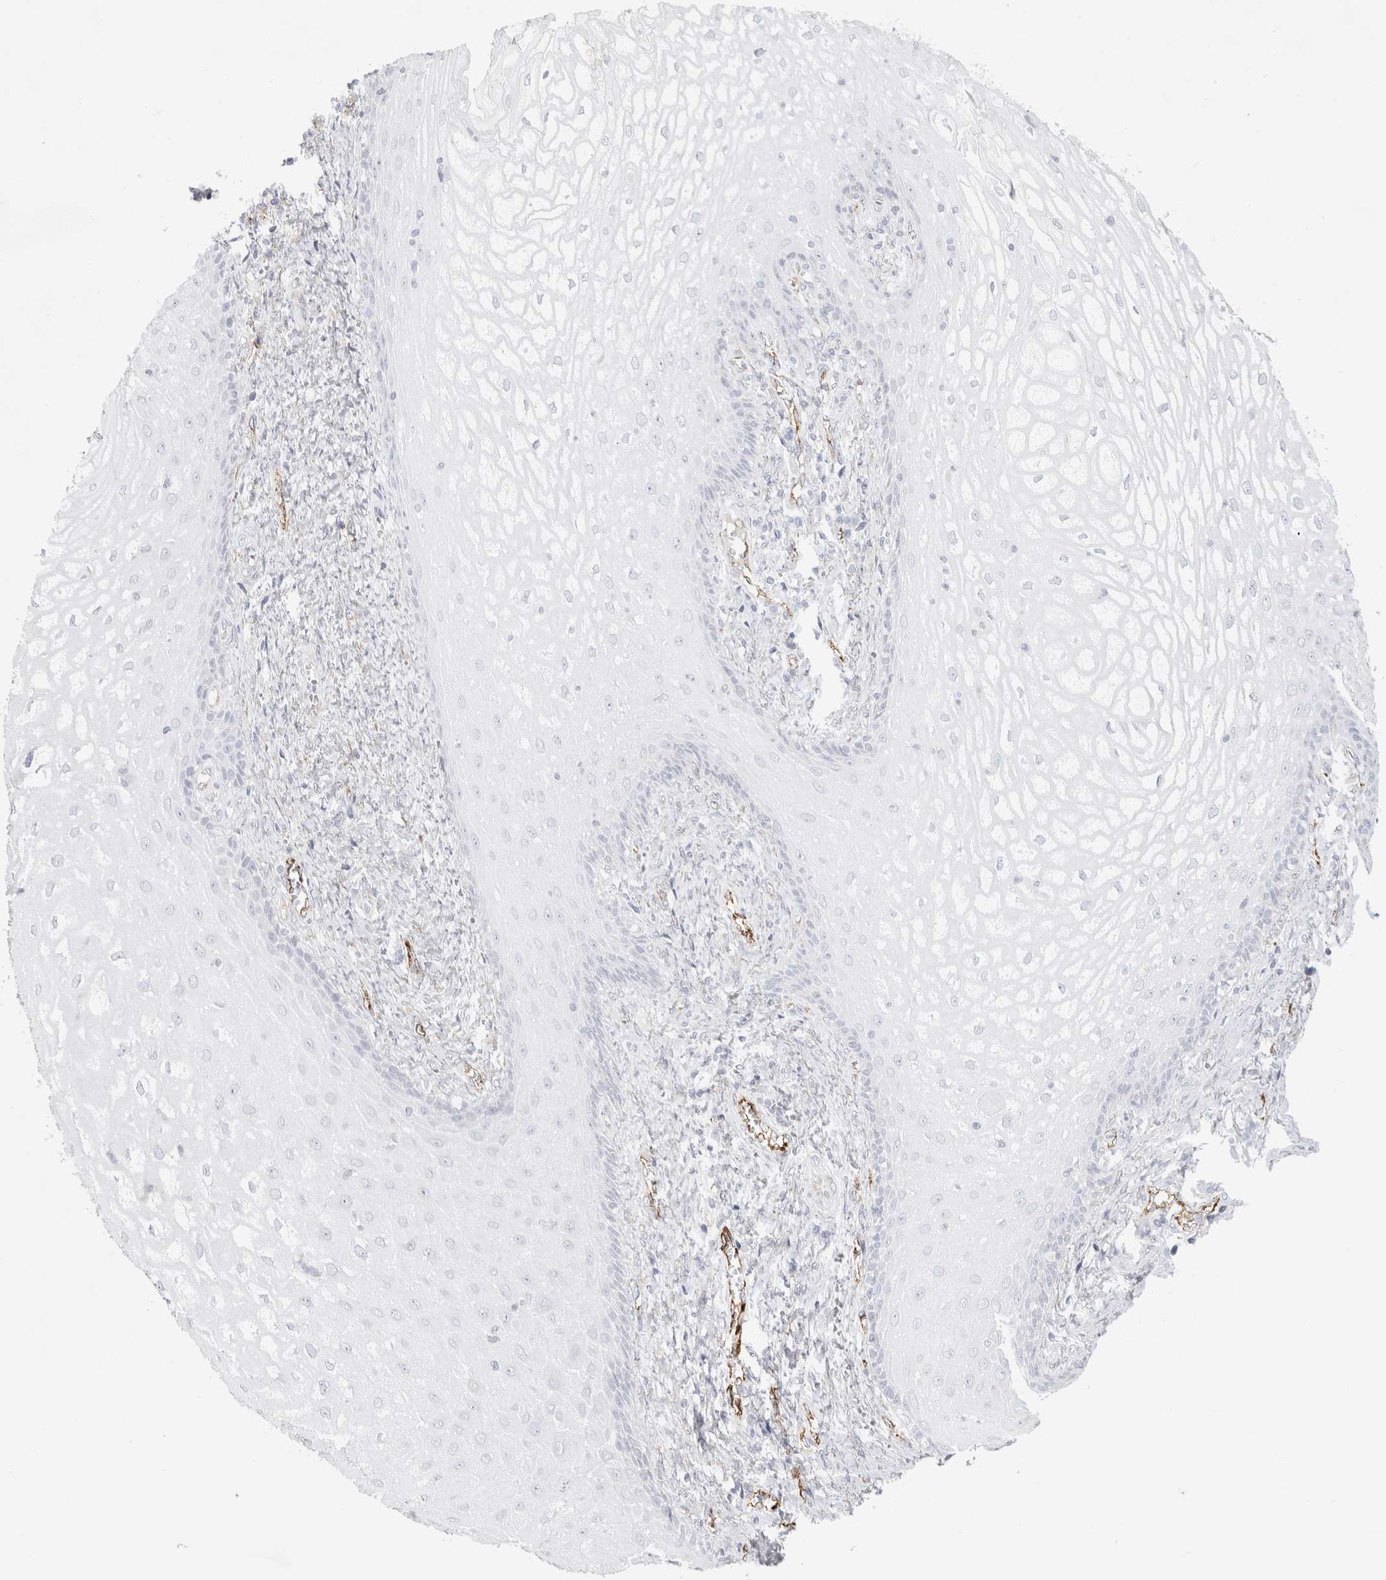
{"staining": {"intensity": "negative", "quantity": "none", "location": "none"}, "tissue": "cervical cancer", "cell_type": "Tumor cells", "image_type": "cancer", "snomed": [{"axis": "morphology", "description": "Adenocarcinoma, NOS"}, {"axis": "topography", "description": "Cervix"}], "caption": "Immunohistochemistry histopathology image of cervical cancer (adenocarcinoma) stained for a protein (brown), which displays no positivity in tumor cells.", "gene": "CNPY4", "patient": {"sex": "female", "age": 44}}